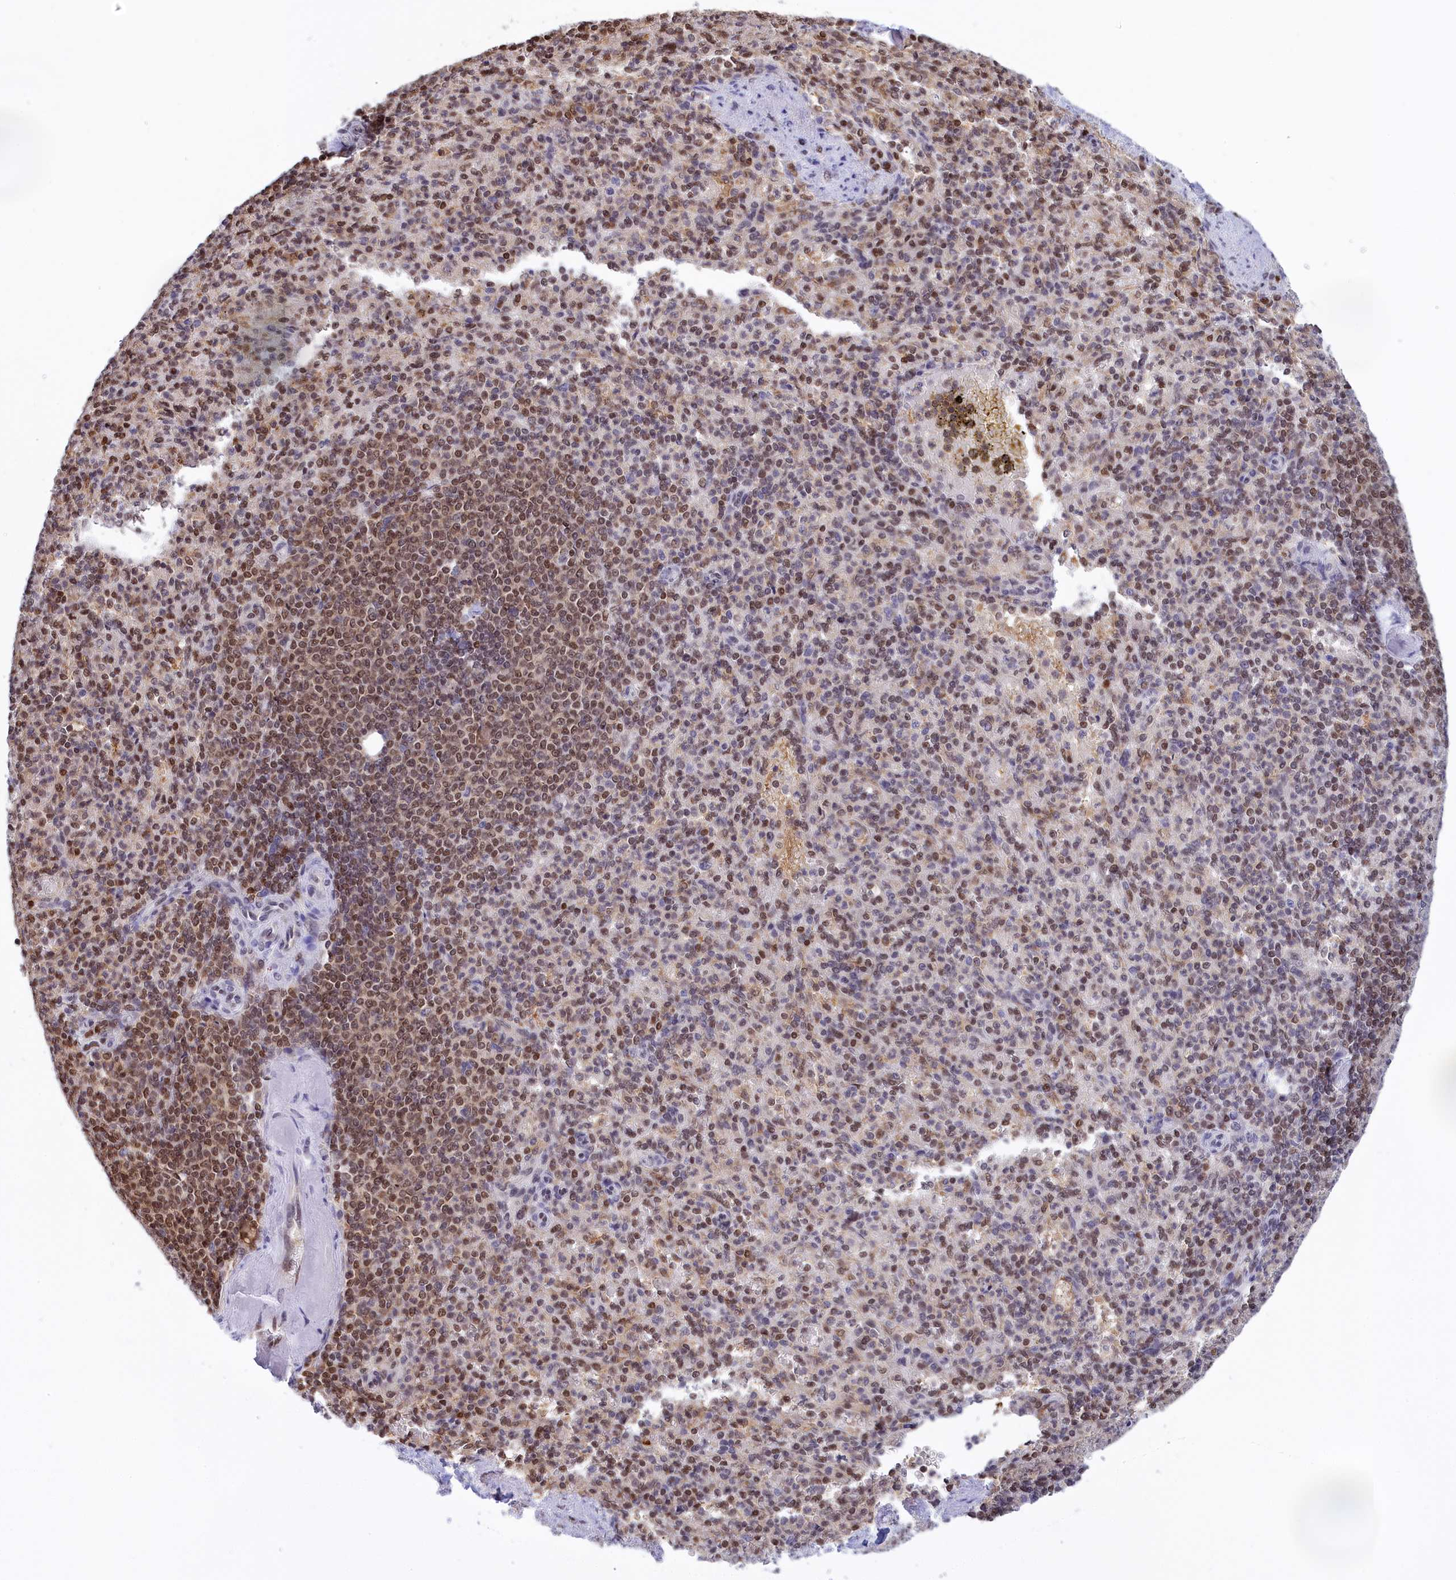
{"staining": {"intensity": "moderate", "quantity": "25%-75%", "location": "nuclear"}, "tissue": "spleen", "cell_type": "Cells in red pulp", "image_type": "normal", "snomed": [{"axis": "morphology", "description": "Normal tissue, NOS"}, {"axis": "topography", "description": "Spleen"}], "caption": "Approximately 25%-75% of cells in red pulp in unremarkable human spleen reveal moderate nuclear protein expression as visualized by brown immunohistochemical staining.", "gene": "IZUMO2", "patient": {"sex": "female", "age": 74}}